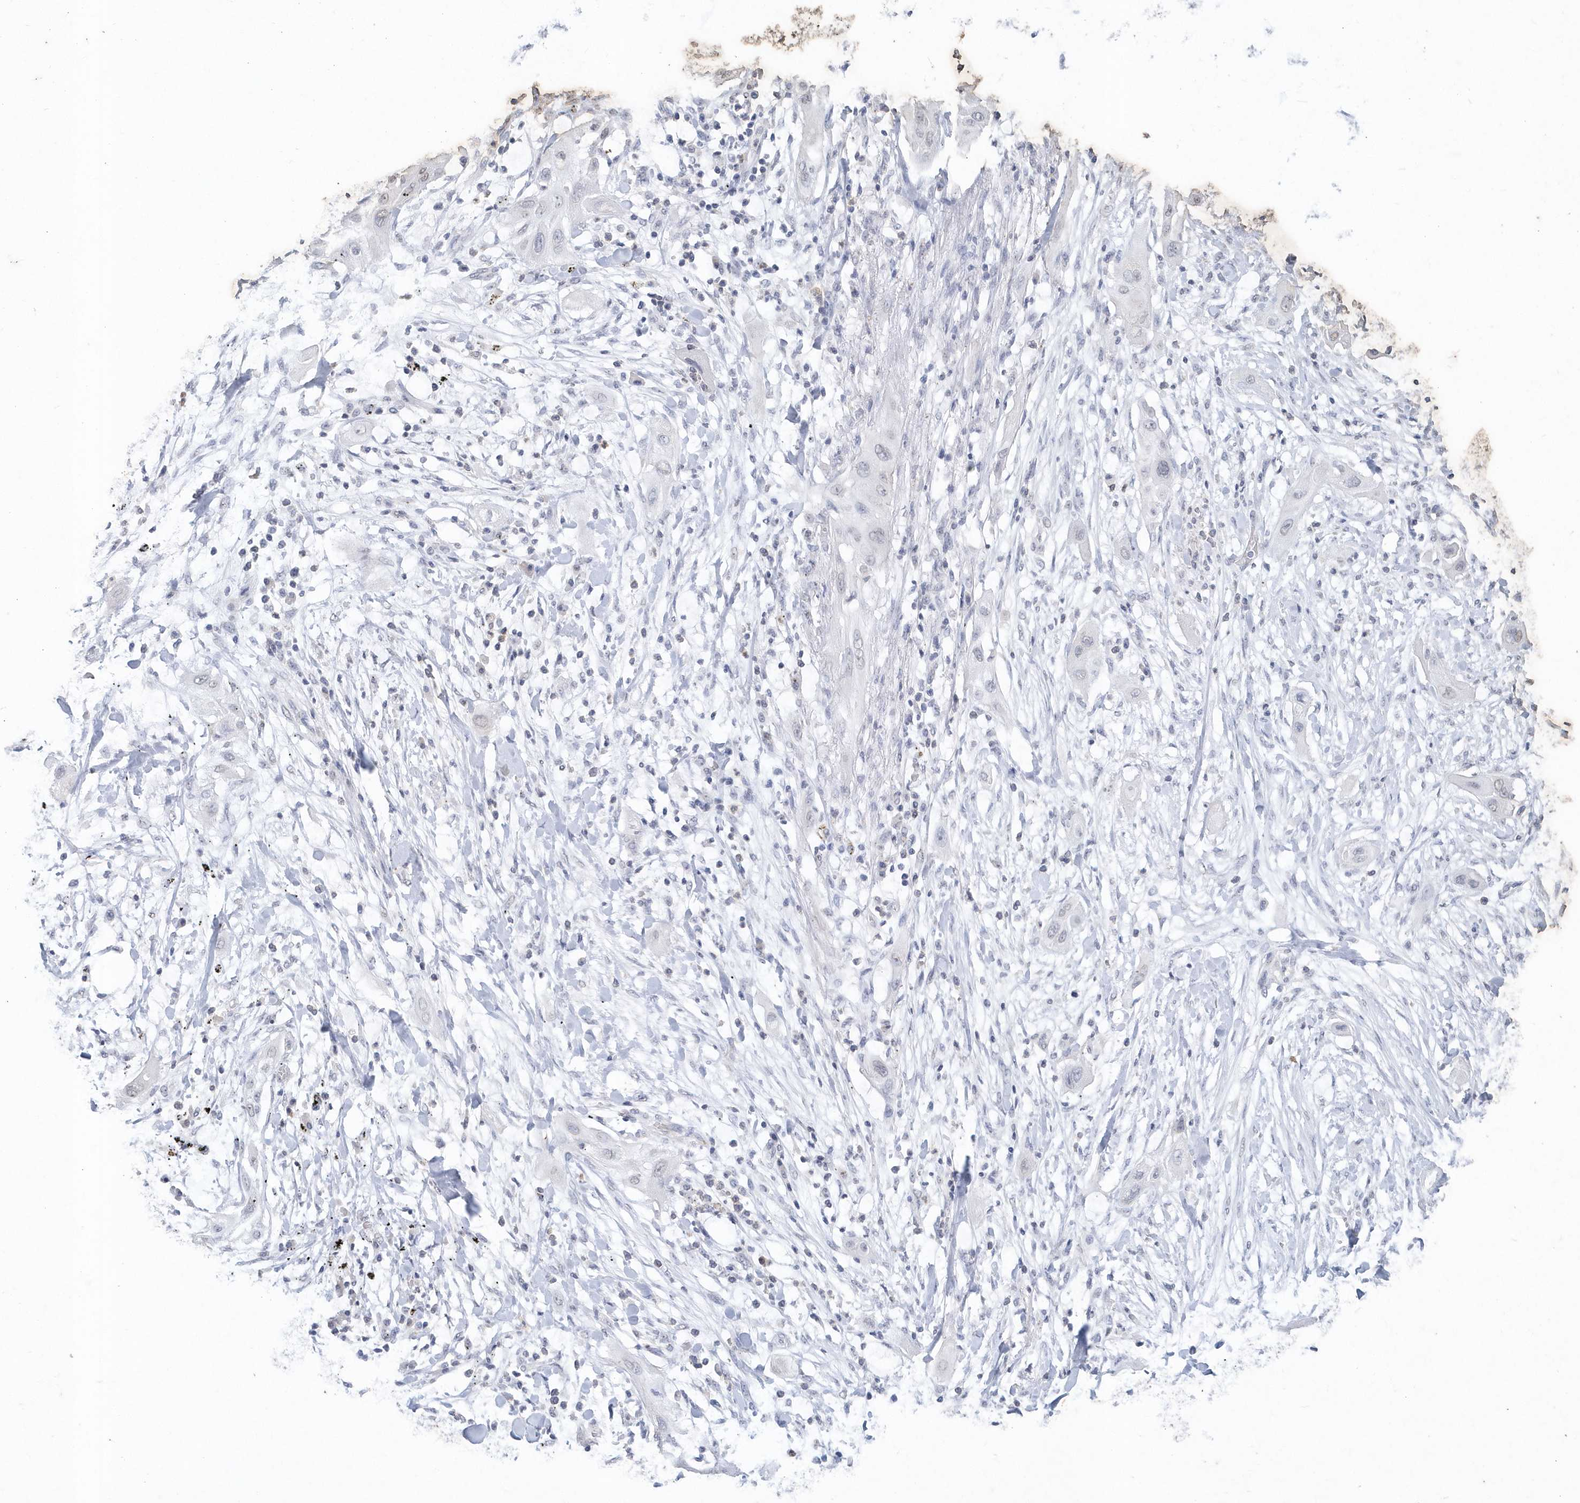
{"staining": {"intensity": "negative", "quantity": "none", "location": "none"}, "tissue": "lung cancer", "cell_type": "Tumor cells", "image_type": "cancer", "snomed": [{"axis": "morphology", "description": "Squamous cell carcinoma, NOS"}, {"axis": "topography", "description": "Lung"}], "caption": "DAB (3,3'-diaminobenzidine) immunohistochemical staining of lung squamous cell carcinoma exhibits no significant expression in tumor cells.", "gene": "PDCD1", "patient": {"sex": "female", "age": 47}}